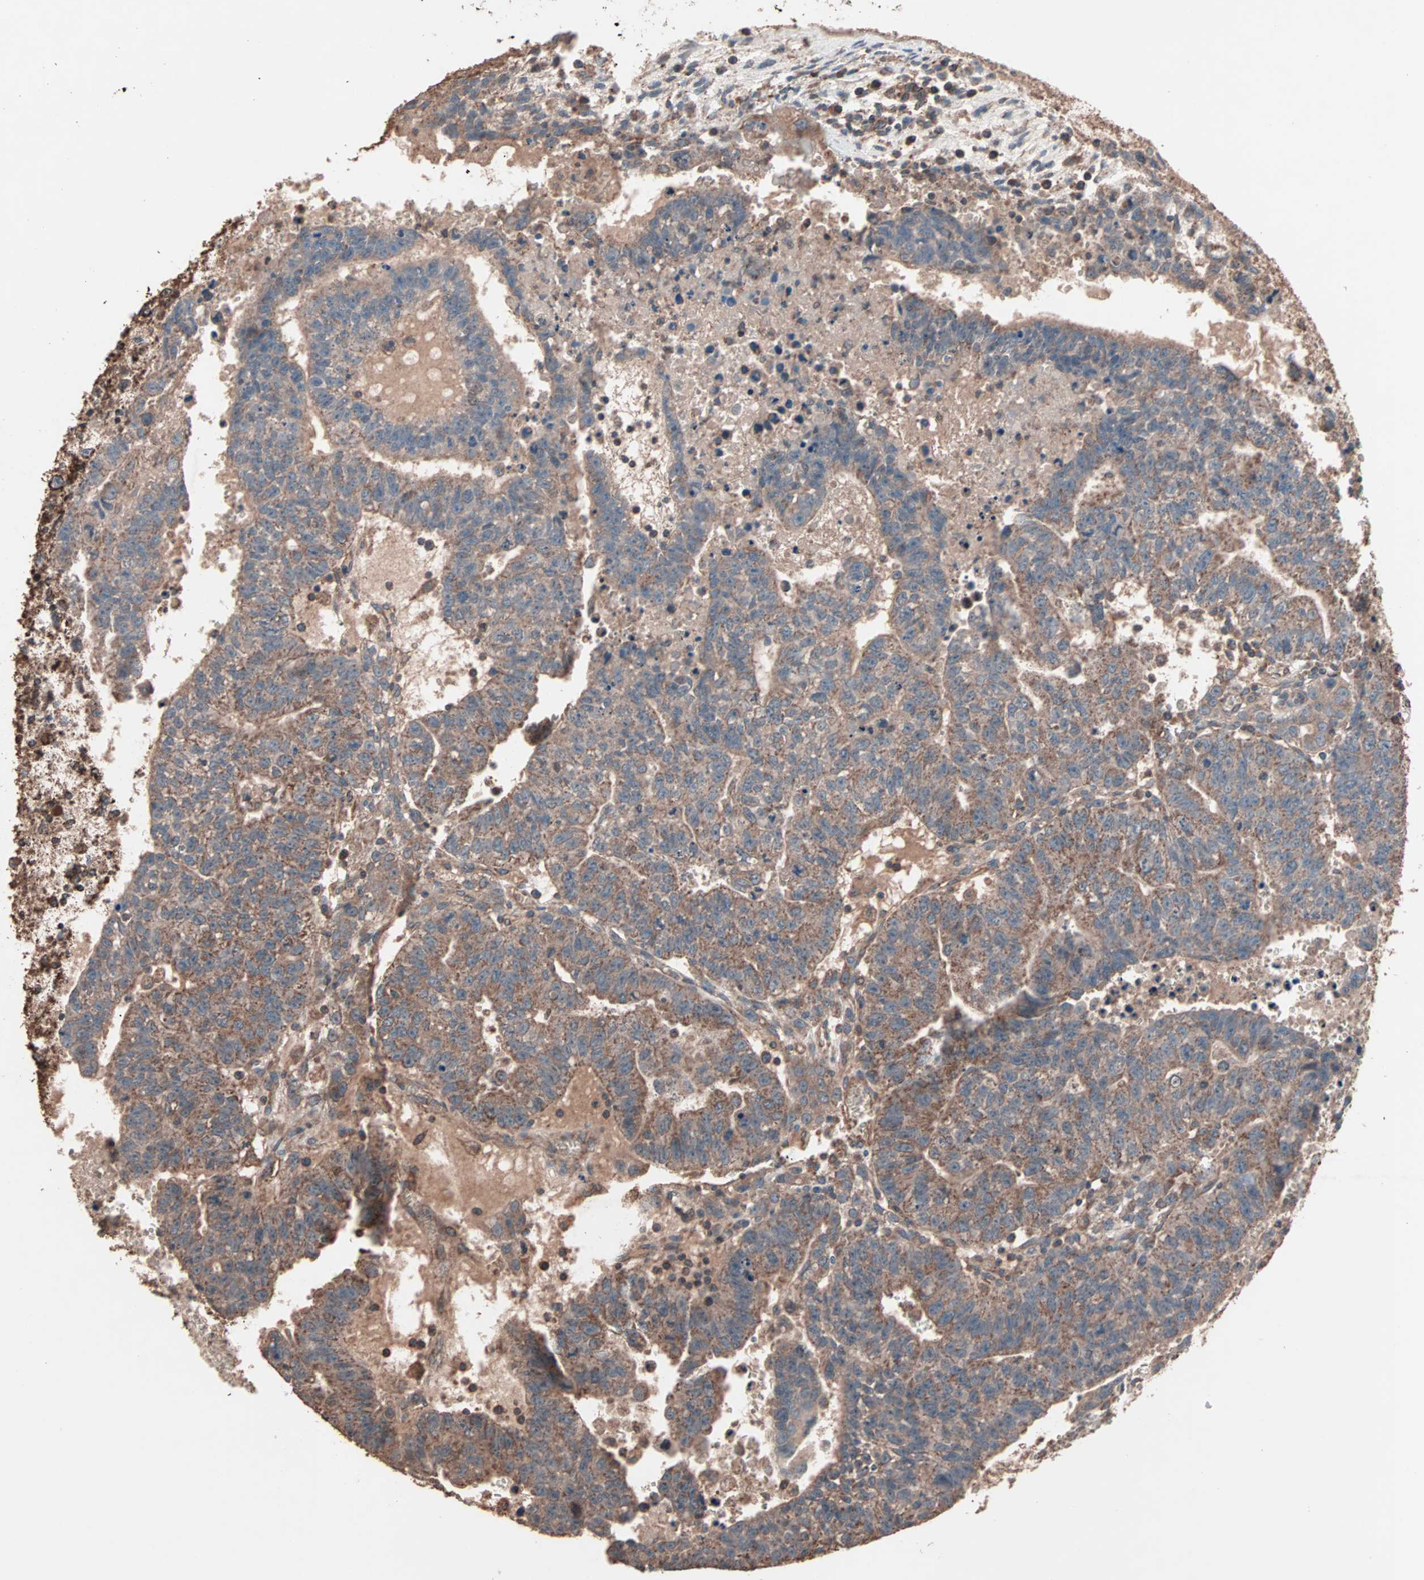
{"staining": {"intensity": "moderate", "quantity": ">75%", "location": "cytoplasmic/membranous"}, "tissue": "testis cancer", "cell_type": "Tumor cells", "image_type": "cancer", "snomed": [{"axis": "morphology", "description": "Seminoma, NOS"}, {"axis": "morphology", "description": "Carcinoma, Embryonal, NOS"}, {"axis": "topography", "description": "Testis"}], "caption": "Immunohistochemical staining of human embryonal carcinoma (testis) displays medium levels of moderate cytoplasmic/membranous protein expression in about >75% of tumor cells. The protein is shown in brown color, while the nuclei are stained blue.", "gene": "MRPL2", "patient": {"sex": "male", "age": 52}}